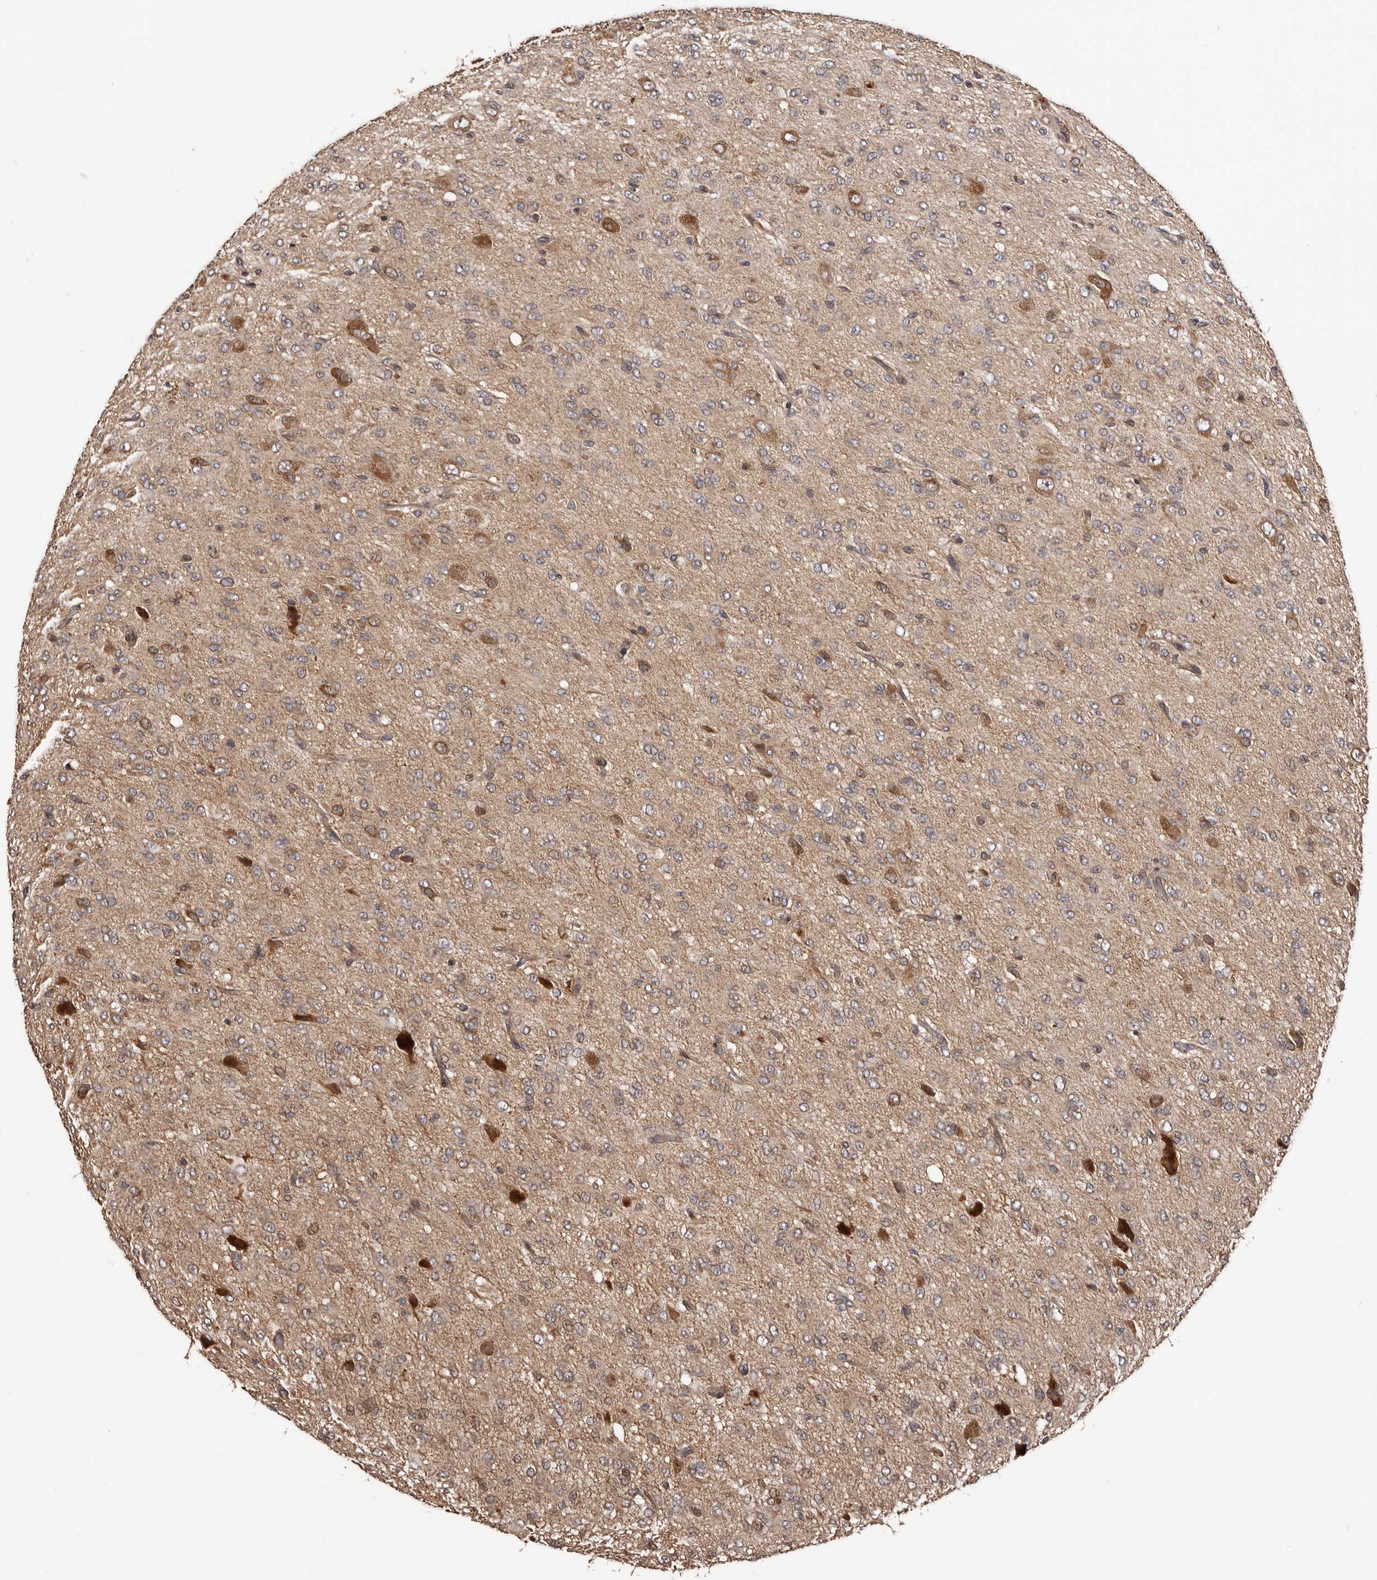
{"staining": {"intensity": "weak", "quantity": ">75%", "location": "cytoplasmic/membranous"}, "tissue": "glioma", "cell_type": "Tumor cells", "image_type": "cancer", "snomed": [{"axis": "morphology", "description": "Glioma, malignant, High grade"}, {"axis": "topography", "description": "Brain"}], "caption": "High-magnification brightfield microscopy of glioma stained with DAB (brown) and counterstained with hematoxylin (blue). tumor cells exhibit weak cytoplasmic/membranous positivity is present in approximately>75% of cells.", "gene": "ADAMTS2", "patient": {"sex": "female", "age": 59}}